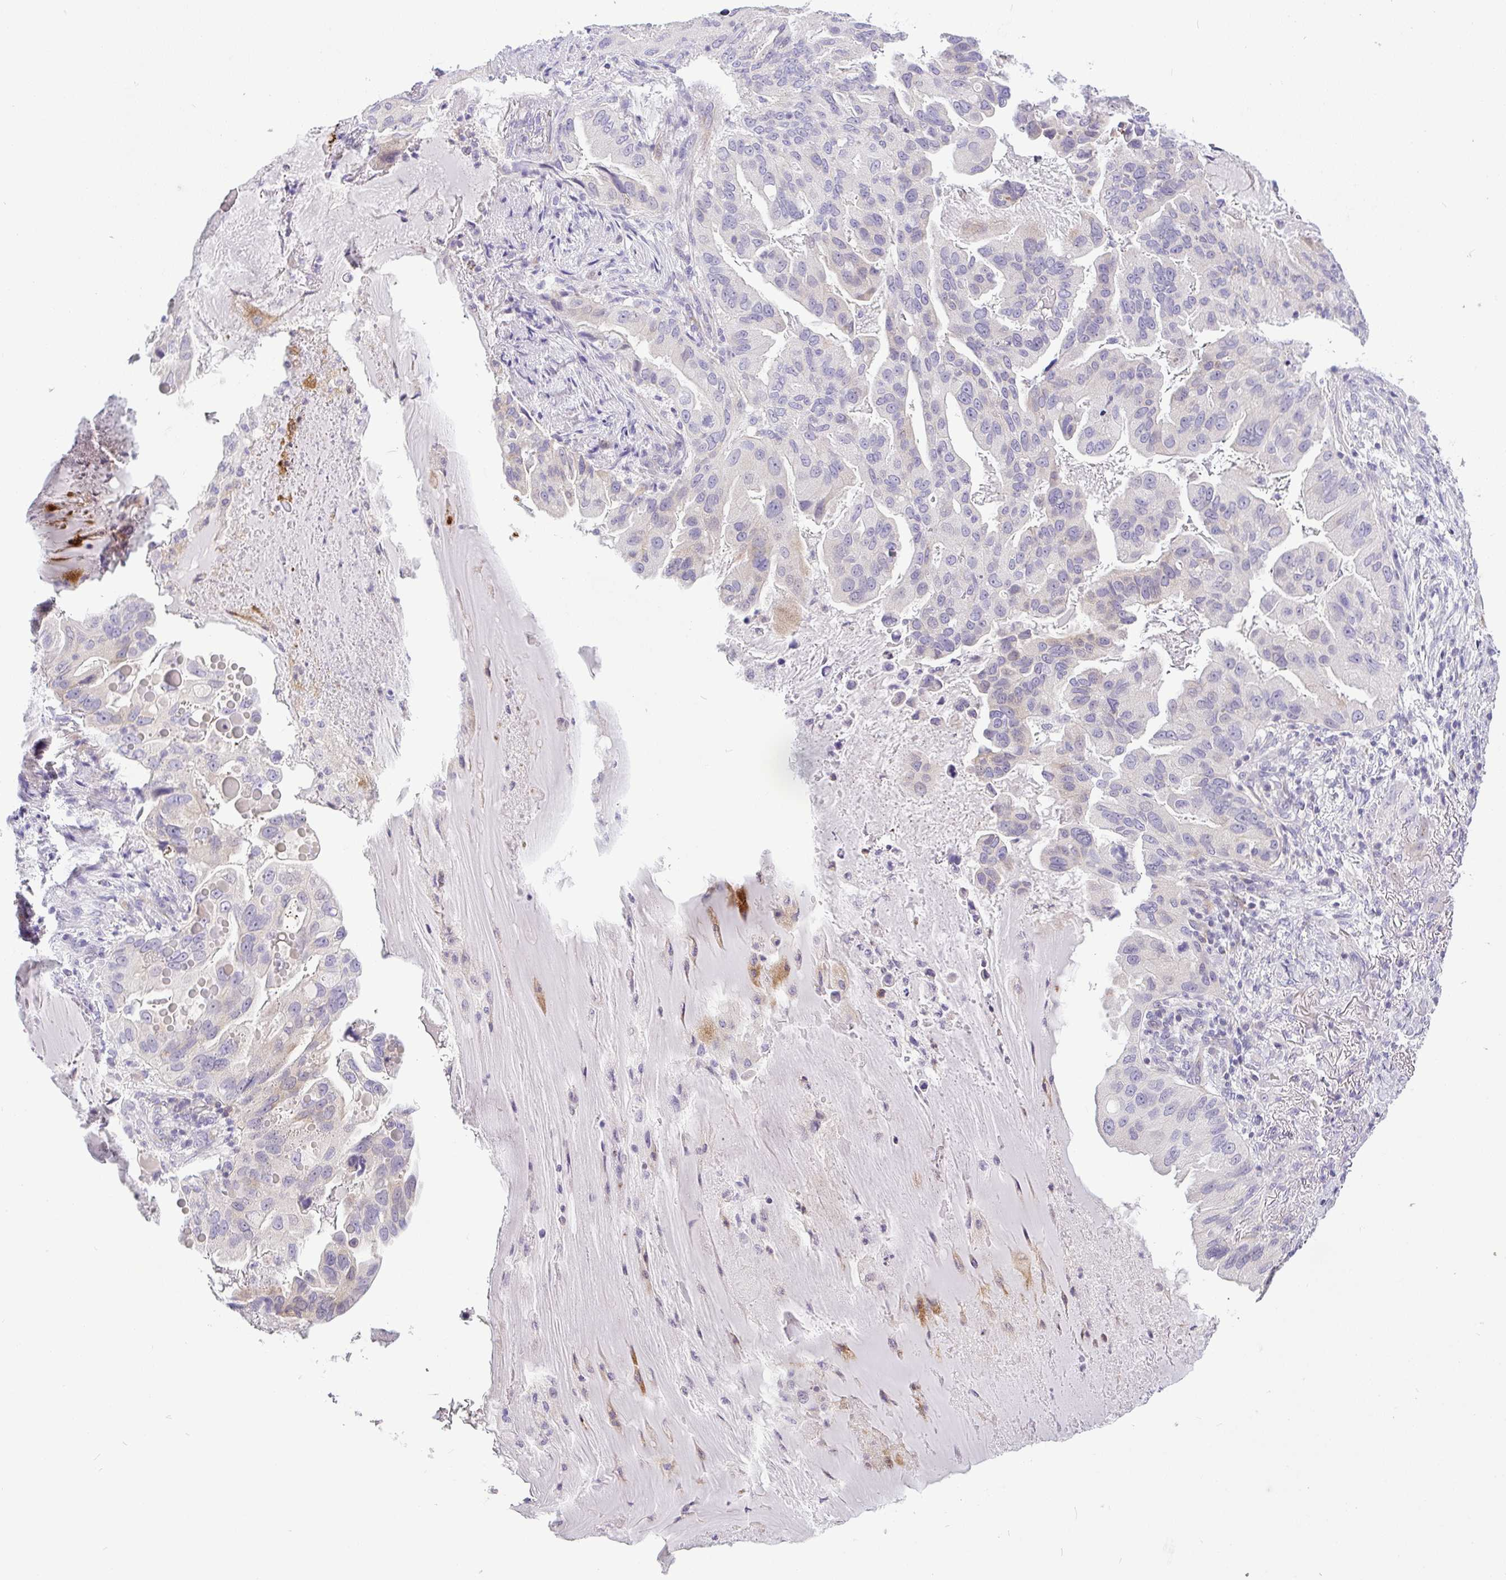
{"staining": {"intensity": "weak", "quantity": "<25%", "location": "cytoplasmic/membranous"}, "tissue": "lung cancer", "cell_type": "Tumor cells", "image_type": "cancer", "snomed": [{"axis": "morphology", "description": "Adenocarcinoma, NOS"}, {"axis": "topography", "description": "Lung"}], "caption": "Immunohistochemistry (IHC) of lung cancer exhibits no staining in tumor cells.", "gene": "LIPE", "patient": {"sex": "female", "age": 69}}